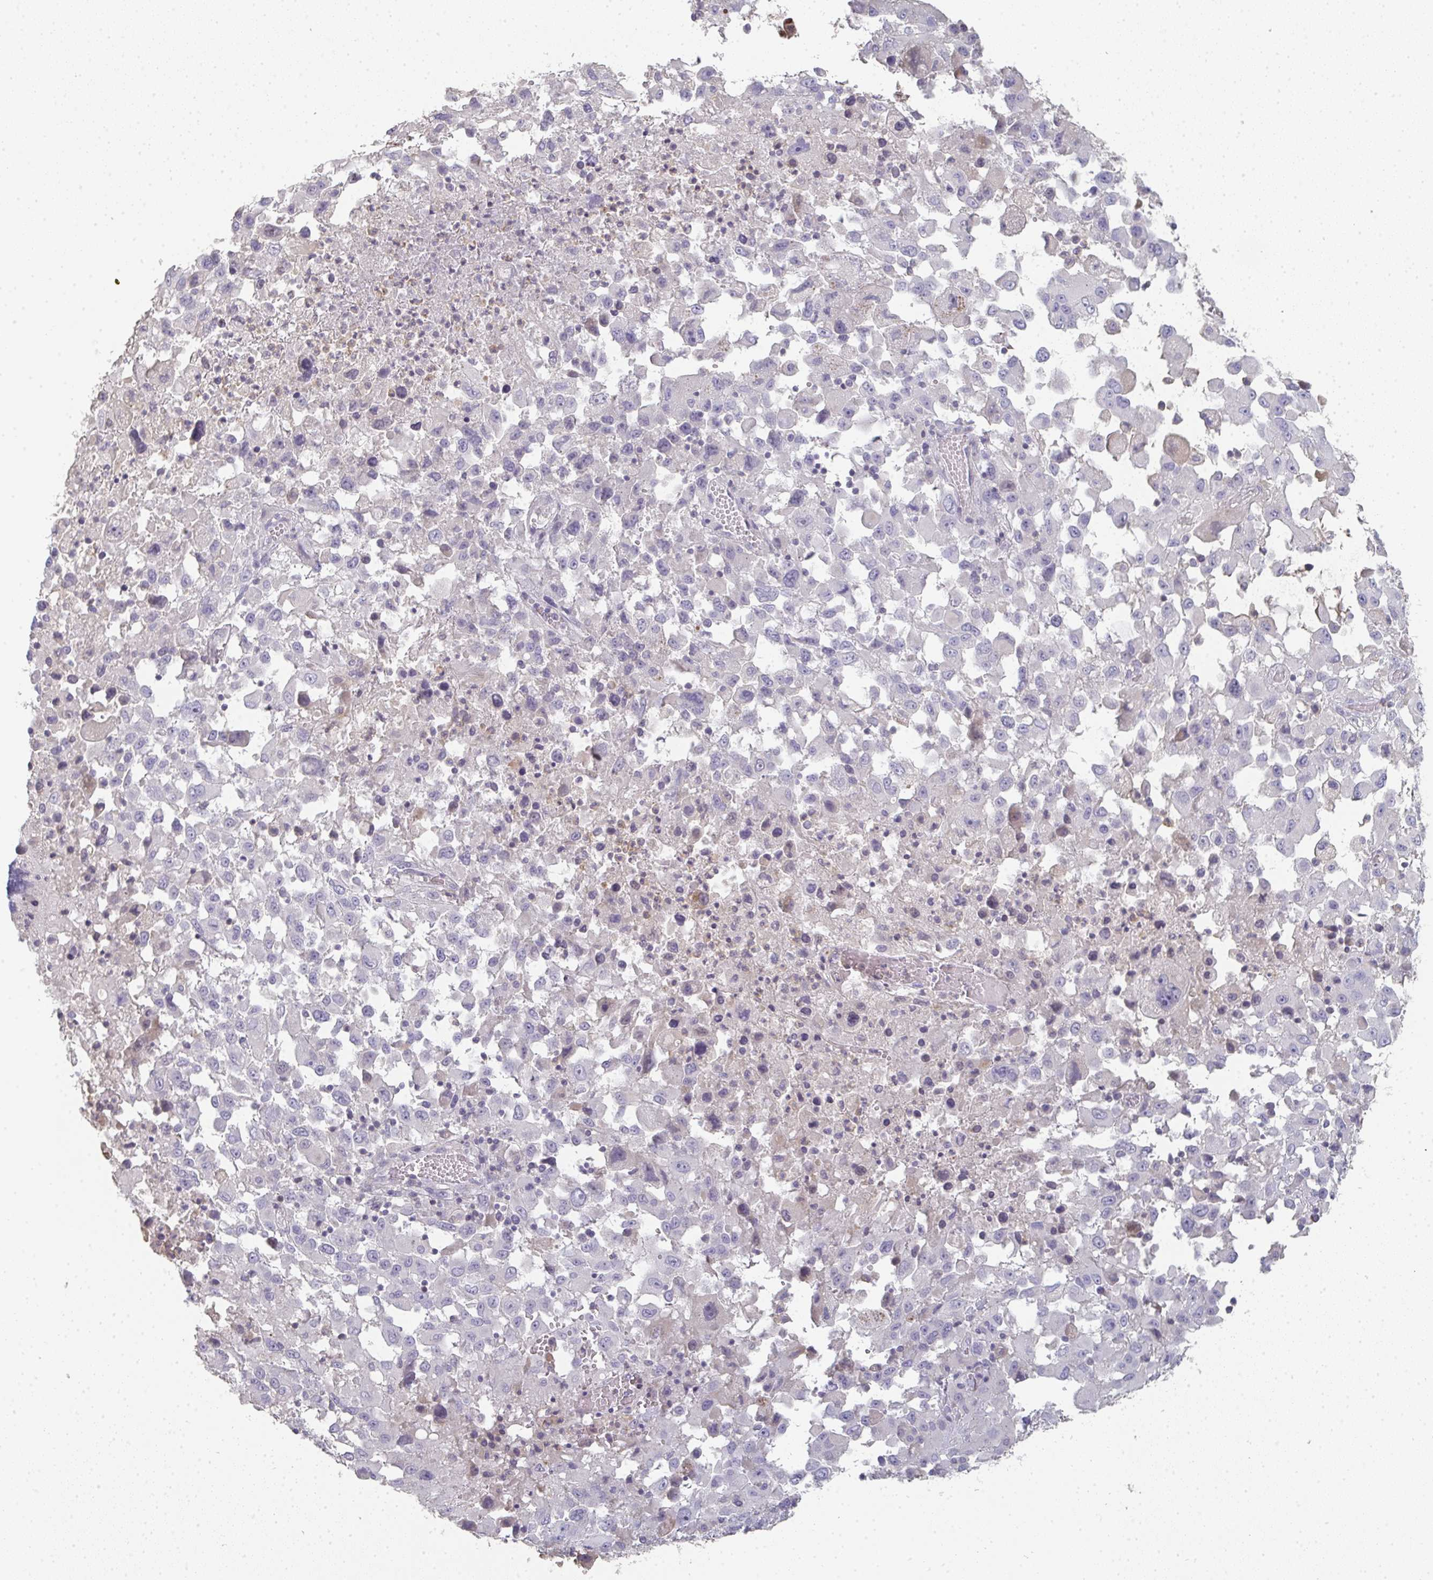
{"staining": {"intensity": "negative", "quantity": "none", "location": "none"}, "tissue": "melanoma", "cell_type": "Tumor cells", "image_type": "cancer", "snomed": [{"axis": "morphology", "description": "Malignant melanoma, Metastatic site"}, {"axis": "topography", "description": "Soft tissue"}], "caption": "This photomicrograph is of malignant melanoma (metastatic site) stained with immunohistochemistry to label a protein in brown with the nuclei are counter-stained blue. There is no positivity in tumor cells.", "gene": "A1CF", "patient": {"sex": "male", "age": 50}}